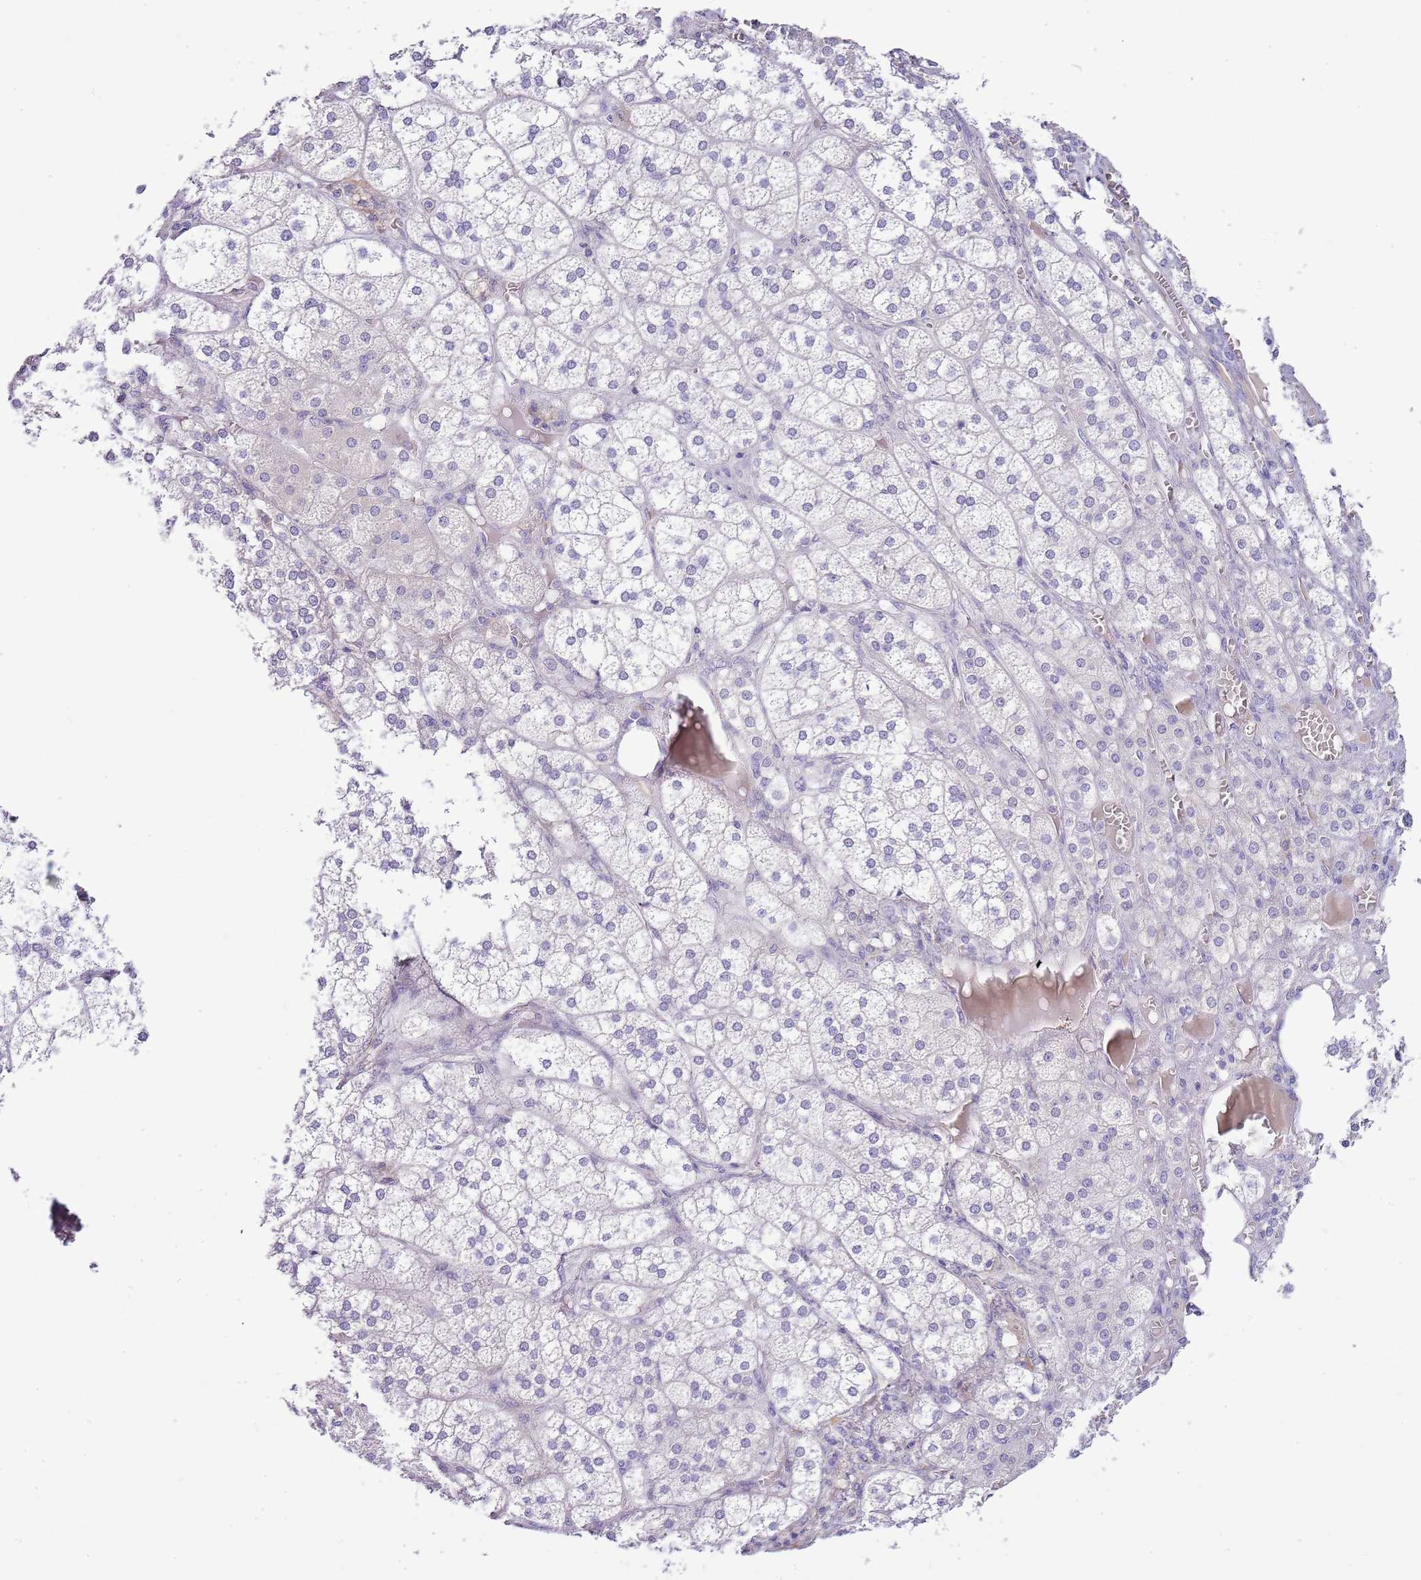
{"staining": {"intensity": "negative", "quantity": "none", "location": "none"}, "tissue": "adrenal gland", "cell_type": "Glandular cells", "image_type": "normal", "snomed": [{"axis": "morphology", "description": "Normal tissue, NOS"}, {"axis": "topography", "description": "Adrenal gland"}], "caption": "IHC of benign human adrenal gland displays no expression in glandular cells. Brightfield microscopy of IHC stained with DAB (brown) and hematoxylin (blue), captured at high magnification.", "gene": "RFK", "patient": {"sex": "female", "age": 61}}